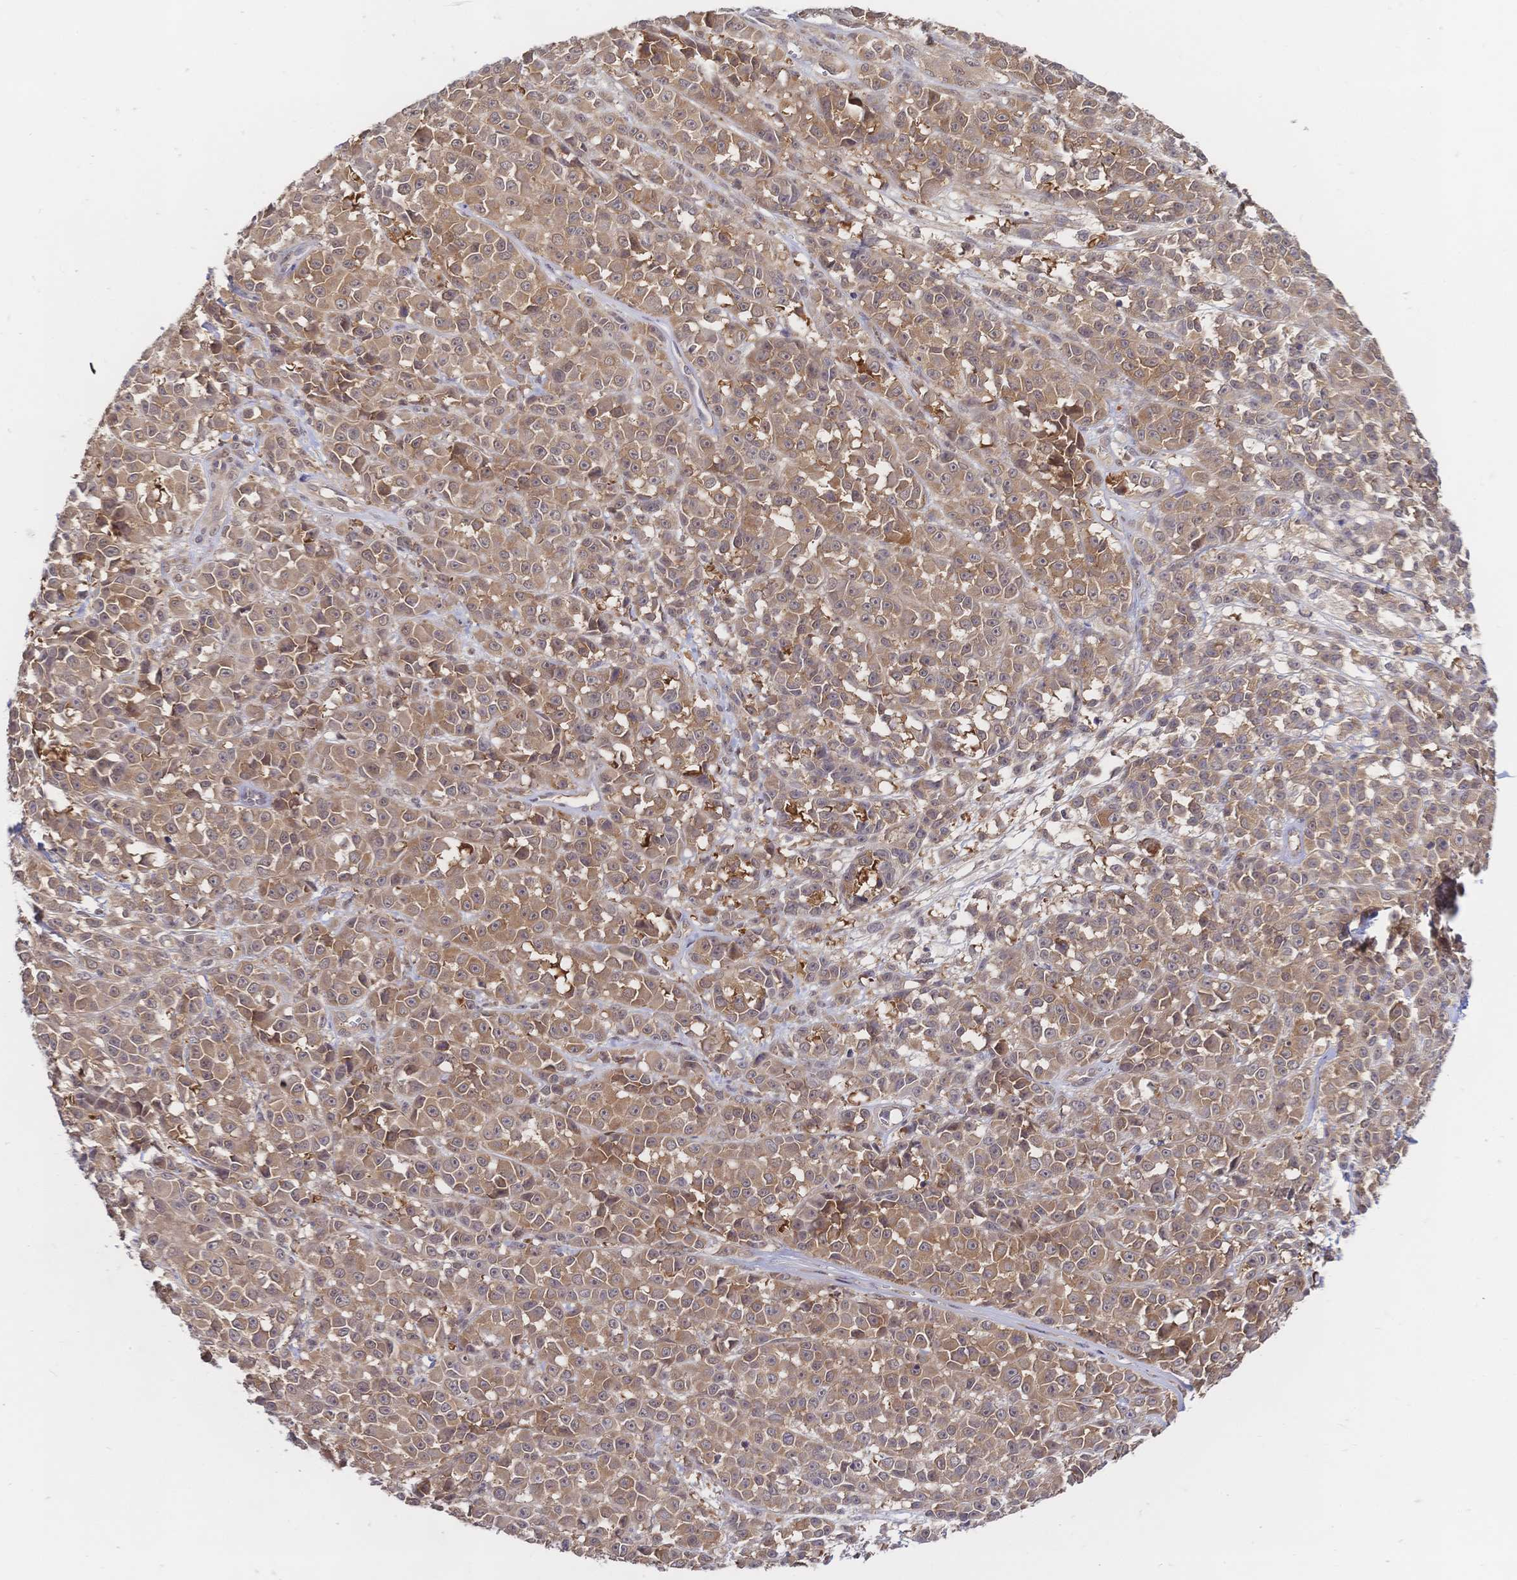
{"staining": {"intensity": "moderate", "quantity": ">75%", "location": "cytoplasmic/membranous,nuclear"}, "tissue": "melanoma", "cell_type": "Tumor cells", "image_type": "cancer", "snomed": [{"axis": "morphology", "description": "Malignant melanoma, NOS"}, {"axis": "topography", "description": "Skin"}, {"axis": "topography", "description": "Skin of back"}], "caption": "A micrograph of human melanoma stained for a protein demonstrates moderate cytoplasmic/membranous and nuclear brown staining in tumor cells. The protein of interest is shown in brown color, while the nuclei are stained blue.", "gene": "LMO4", "patient": {"sex": "male", "age": 91}}